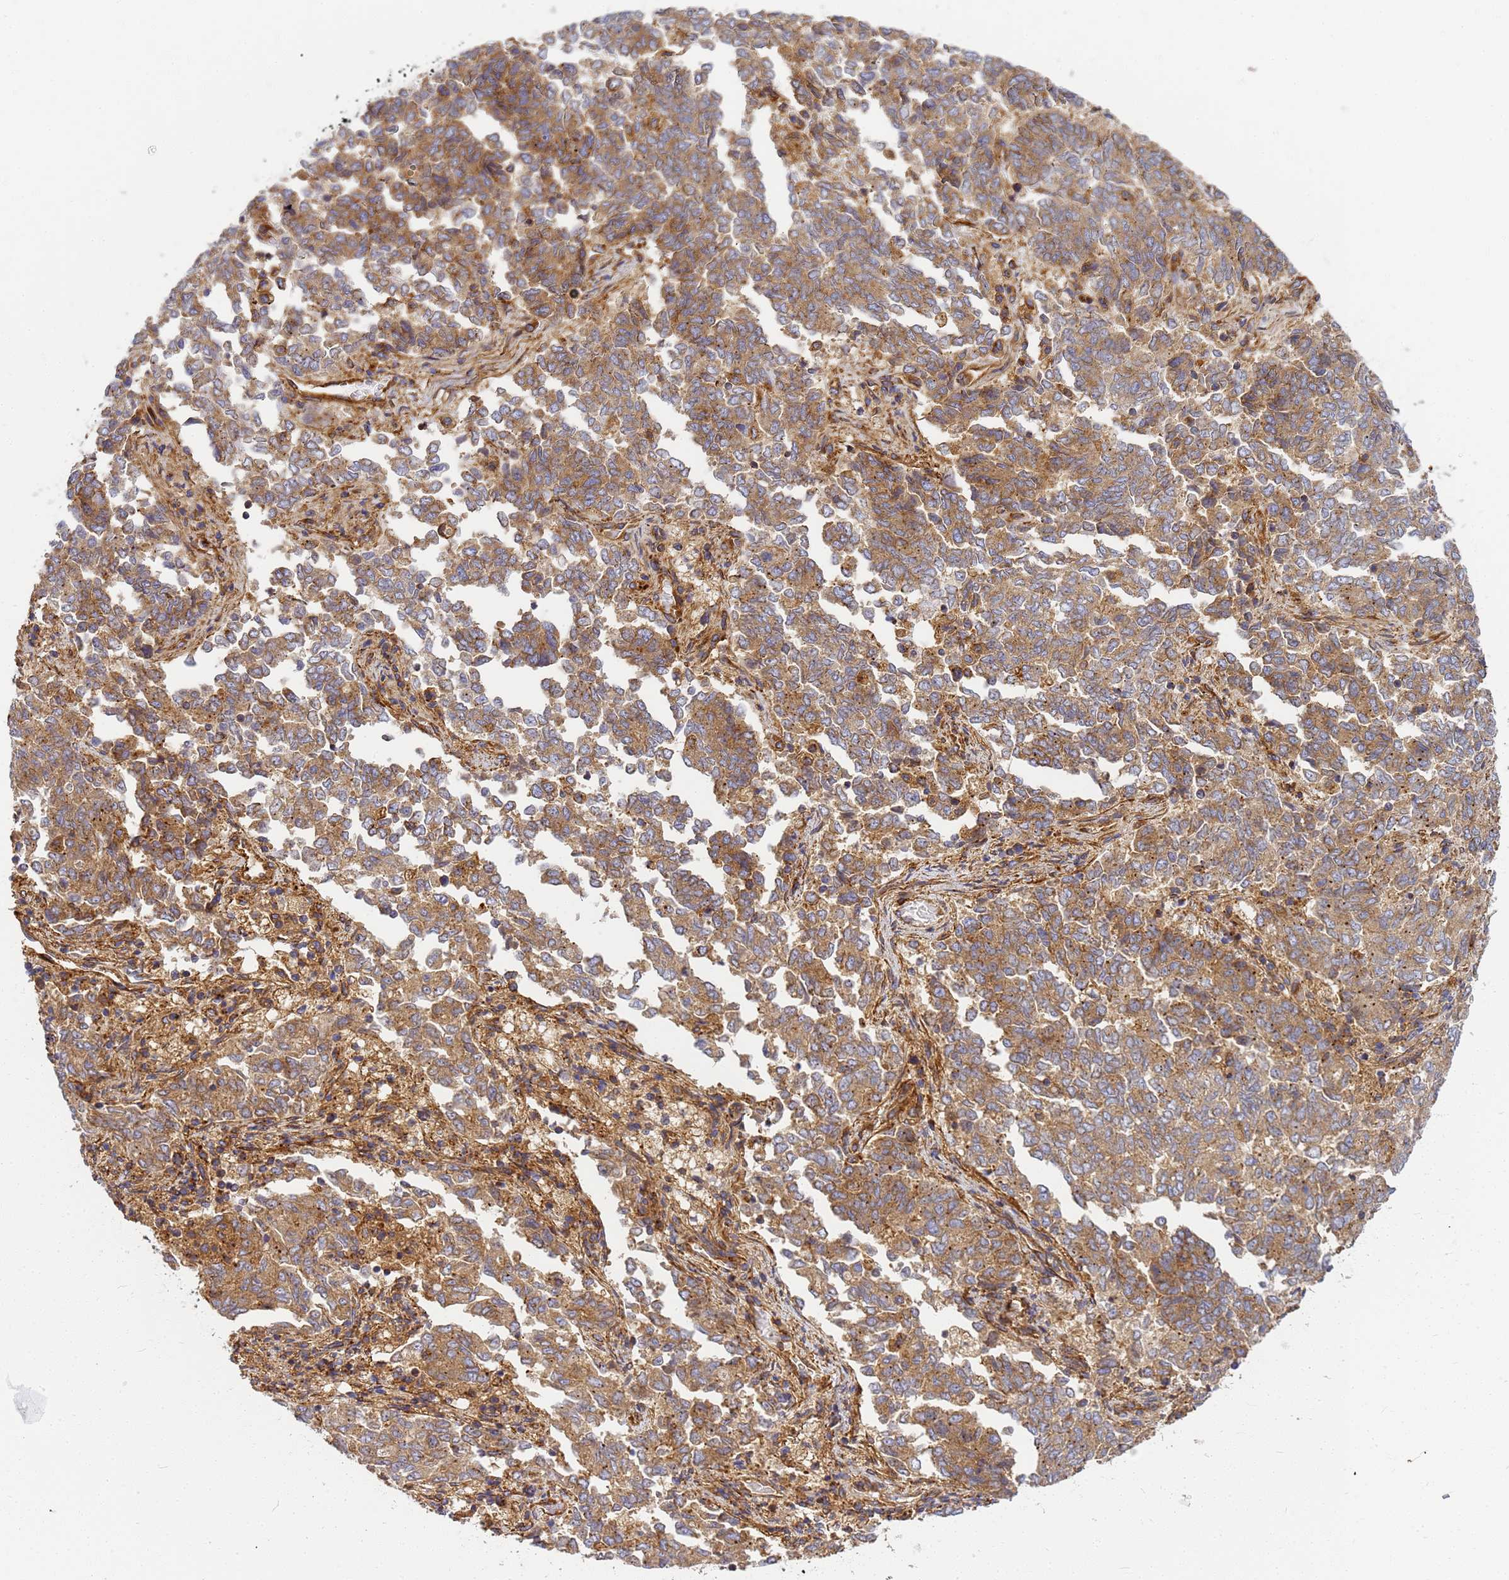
{"staining": {"intensity": "moderate", "quantity": ">75%", "location": "cytoplasmic/membranous"}, "tissue": "endometrial cancer", "cell_type": "Tumor cells", "image_type": "cancer", "snomed": [{"axis": "morphology", "description": "Adenocarcinoma, NOS"}, {"axis": "topography", "description": "Endometrium"}], "caption": "About >75% of tumor cells in endometrial adenocarcinoma exhibit moderate cytoplasmic/membranous protein positivity as visualized by brown immunohistochemical staining.", "gene": "C2CD5", "patient": {"sex": "female", "age": 80}}